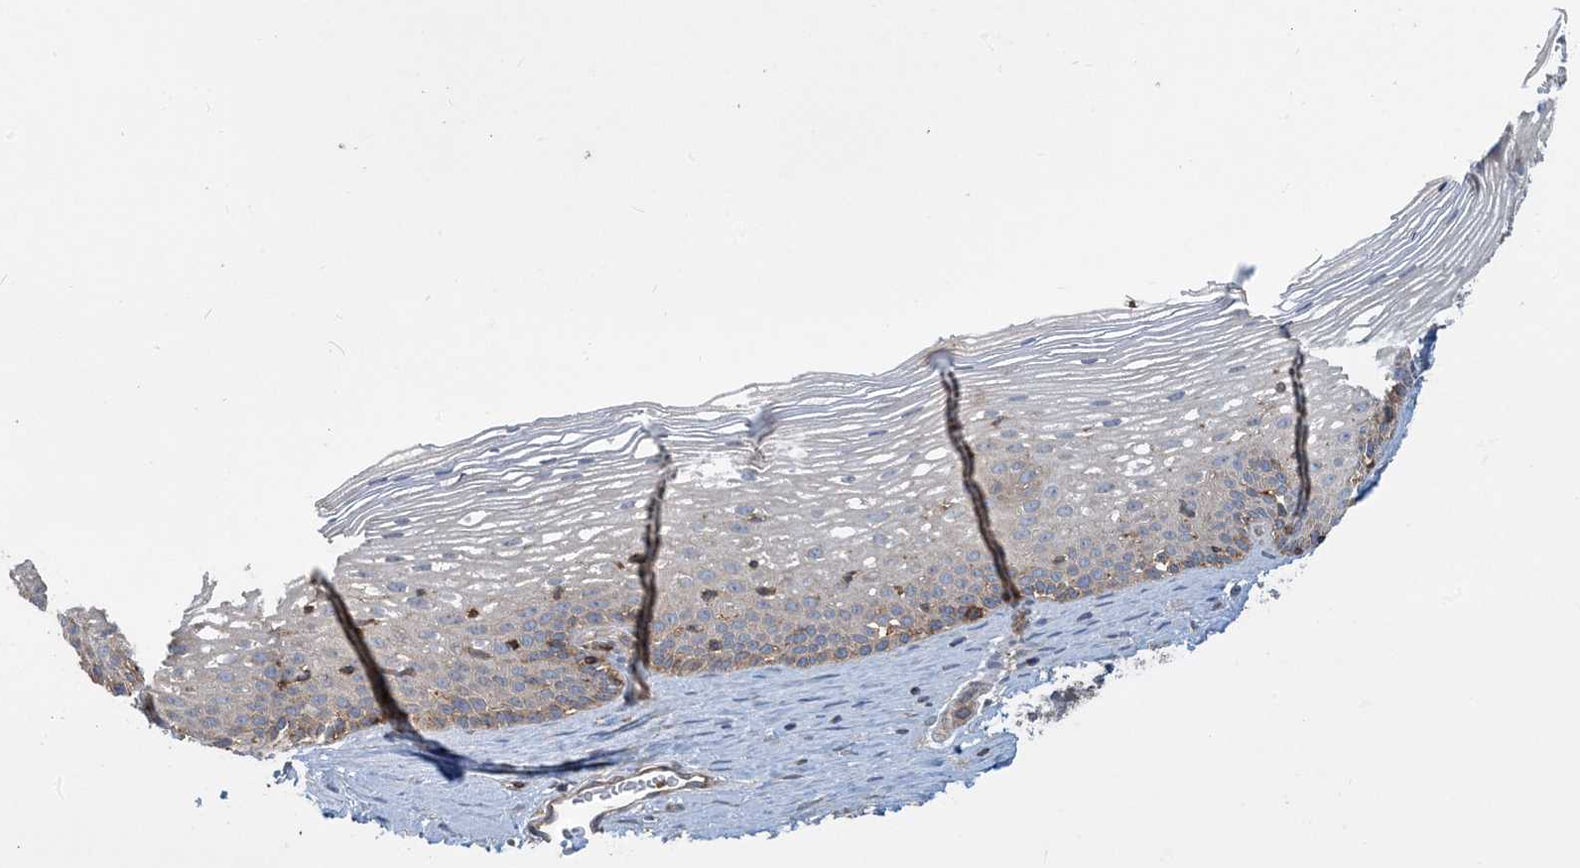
{"staining": {"intensity": "negative", "quantity": "none", "location": "none"}, "tissue": "cervix", "cell_type": "Glandular cells", "image_type": "normal", "snomed": [{"axis": "morphology", "description": "Normal tissue, NOS"}, {"axis": "topography", "description": "Cervix"}], "caption": "The photomicrograph exhibits no significant staining in glandular cells of cervix. Nuclei are stained in blue.", "gene": "SFMBT2", "patient": {"sex": "female", "age": 33}}